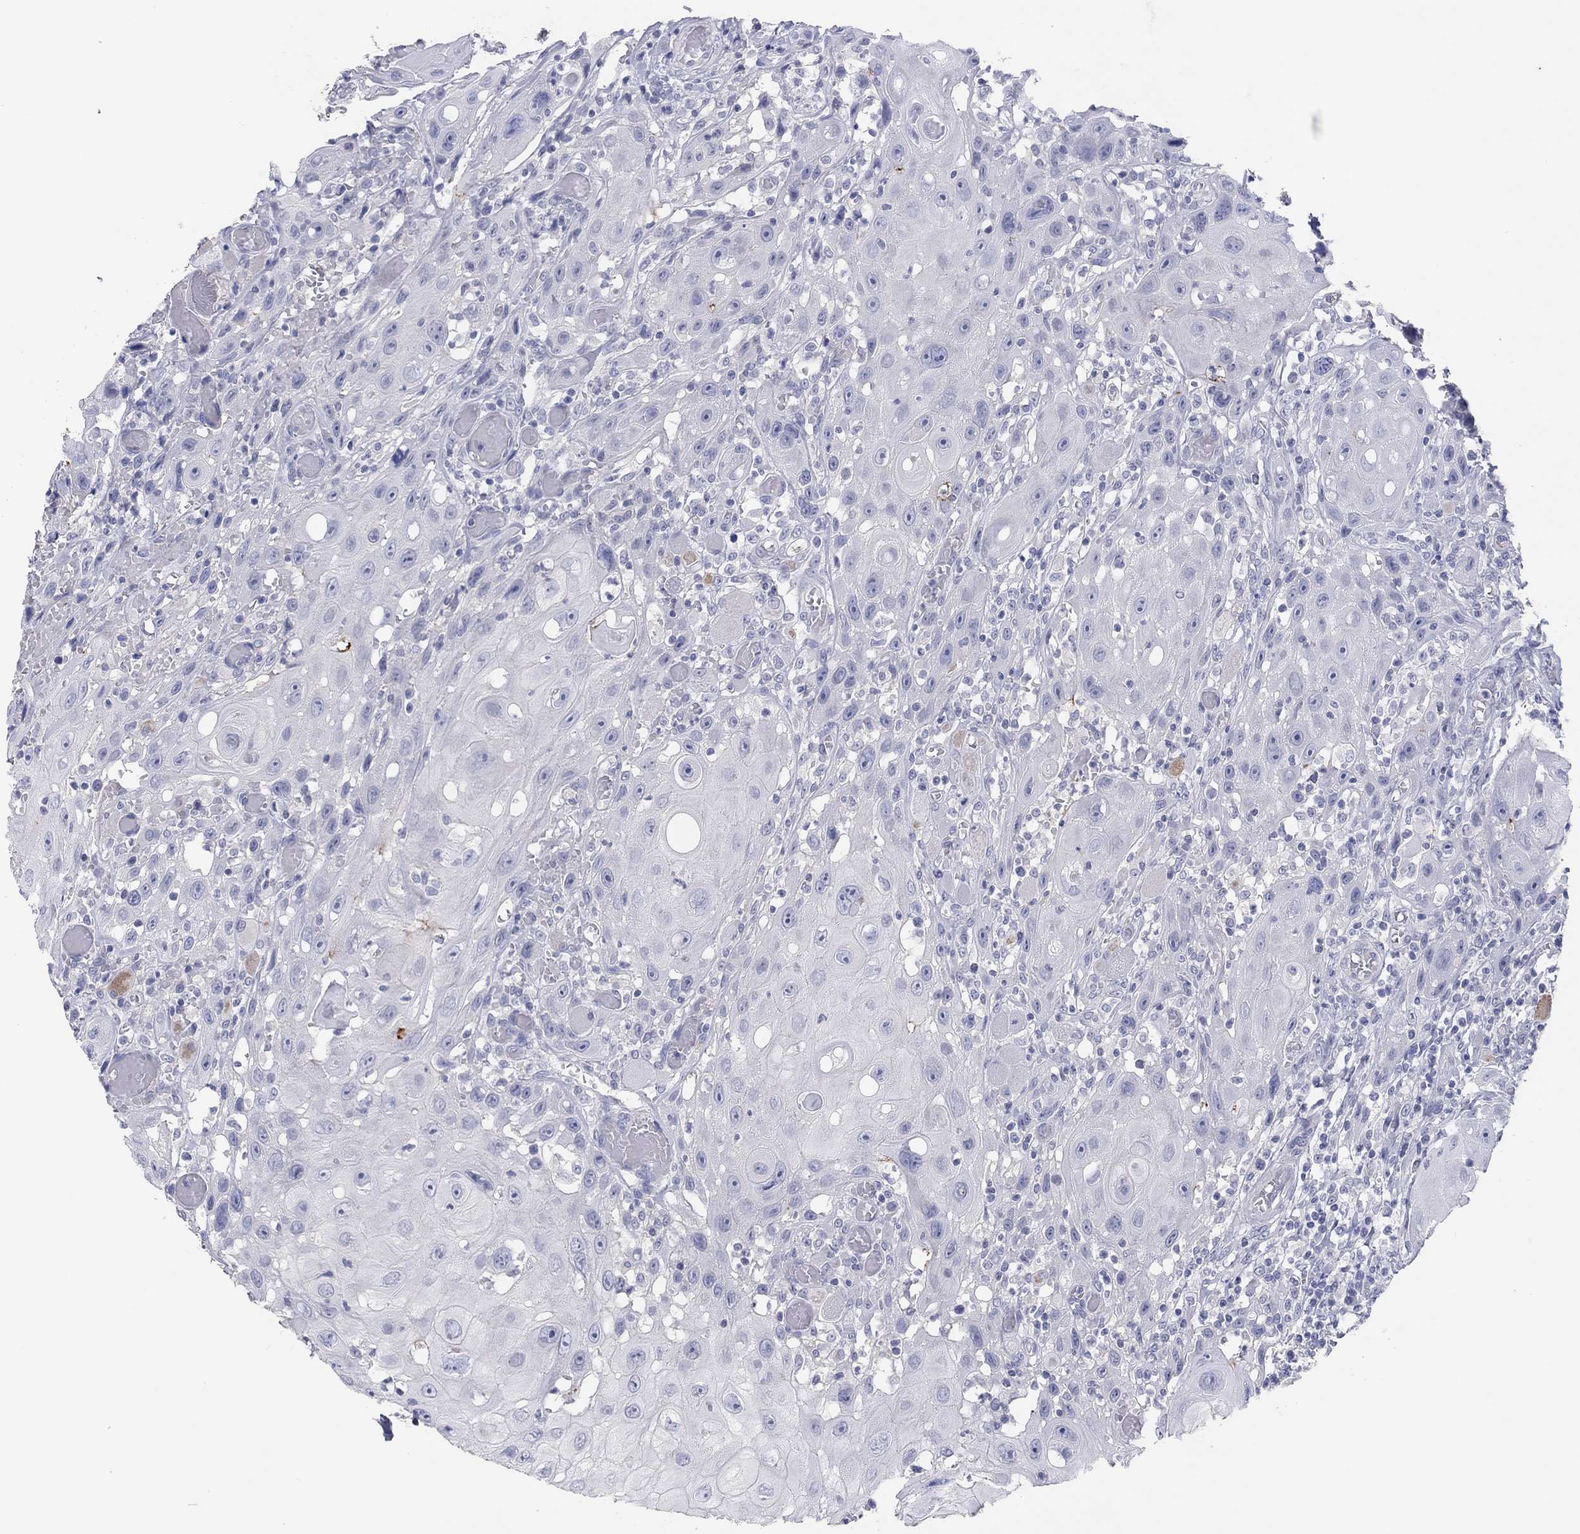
{"staining": {"intensity": "negative", "quantity": "none", "location": "none"}, "tissue": "head and neck cancer", "cell_type": "Tumor cells", "image_type": "cancer", "snomed": [{"axis": "morphology", "description": "Normal tissue, NOS"}, {"axis": "morphology", "description": "Squamous cell carcinoma, NOS"}, {"axis": "topography", "description": "Oral tissue"}, {"axis": "topography", "description": "Head-Neck"}], "caption": "Tumor cells show no significant staining in squamous cell carcinoma (head and neck). (Brightfield microscopy of DAB (3,3'-diaminobenzidine) immunohistochemistry at high magnification).", "gene": "CPNE6", "patient": {"sex": "male", "age": 71}}